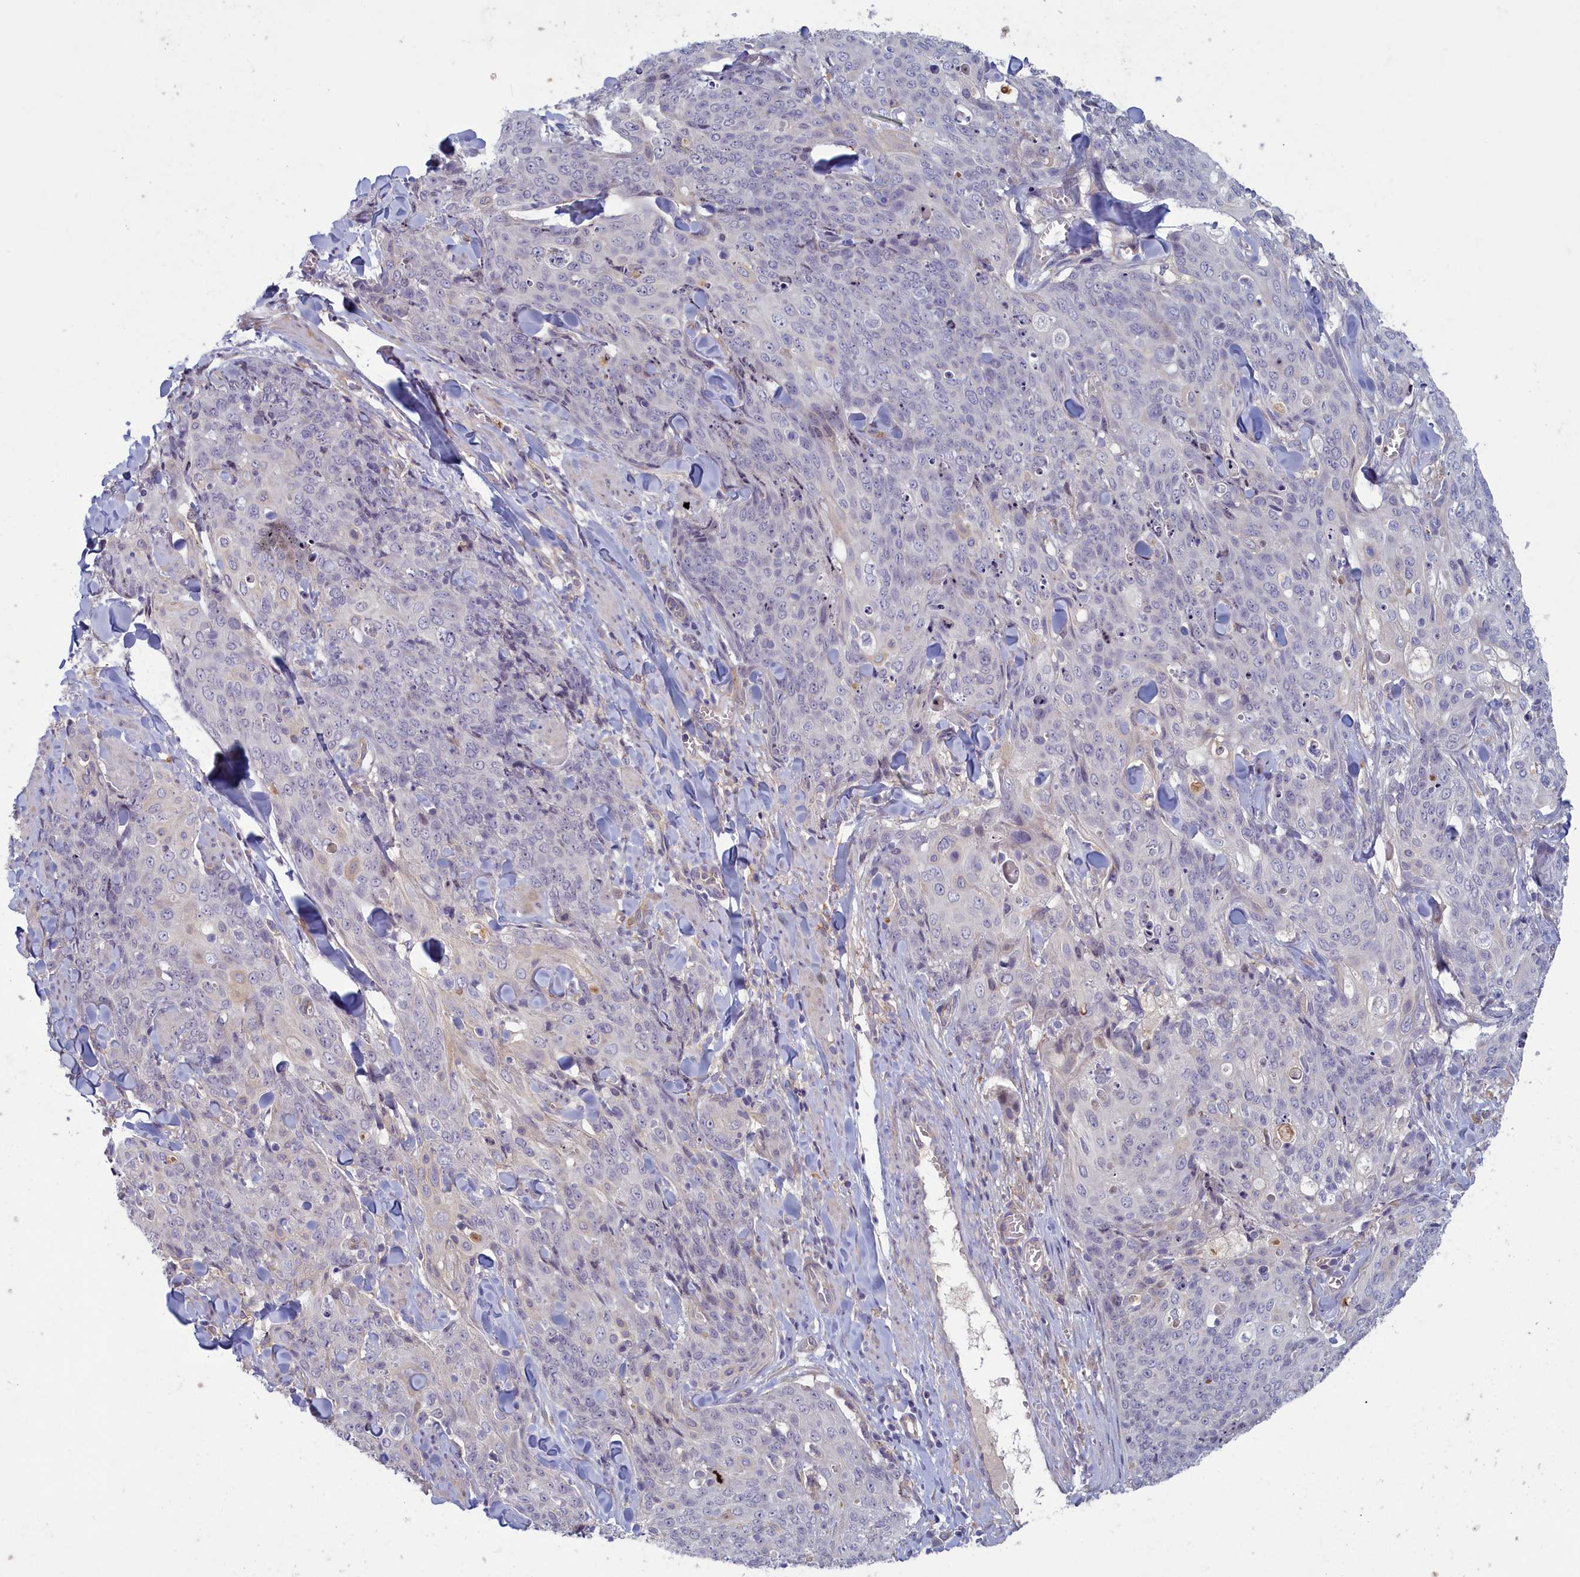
{"staining": {"intensity": "negative", "quantity": "none", "location": "none"}, "tissue": "skin cancer", "cell_type": "Tumor cells", "image_type": "cancer", "snomed": [{"axis": "morphology", "description": "Squamous cell carcinoma, NOS"}, {"axis": "topography", "description": "Skin"}, {"axis": "topography", "description": "Vulva"}], "caption": "IHC image of skin cancer (squamous cell carcinoma) stained for a protein (brown), which shows no expression in tumor cells.", "gene": "PLEKHG6", "patient": {"sex": "female", "age": 85}}